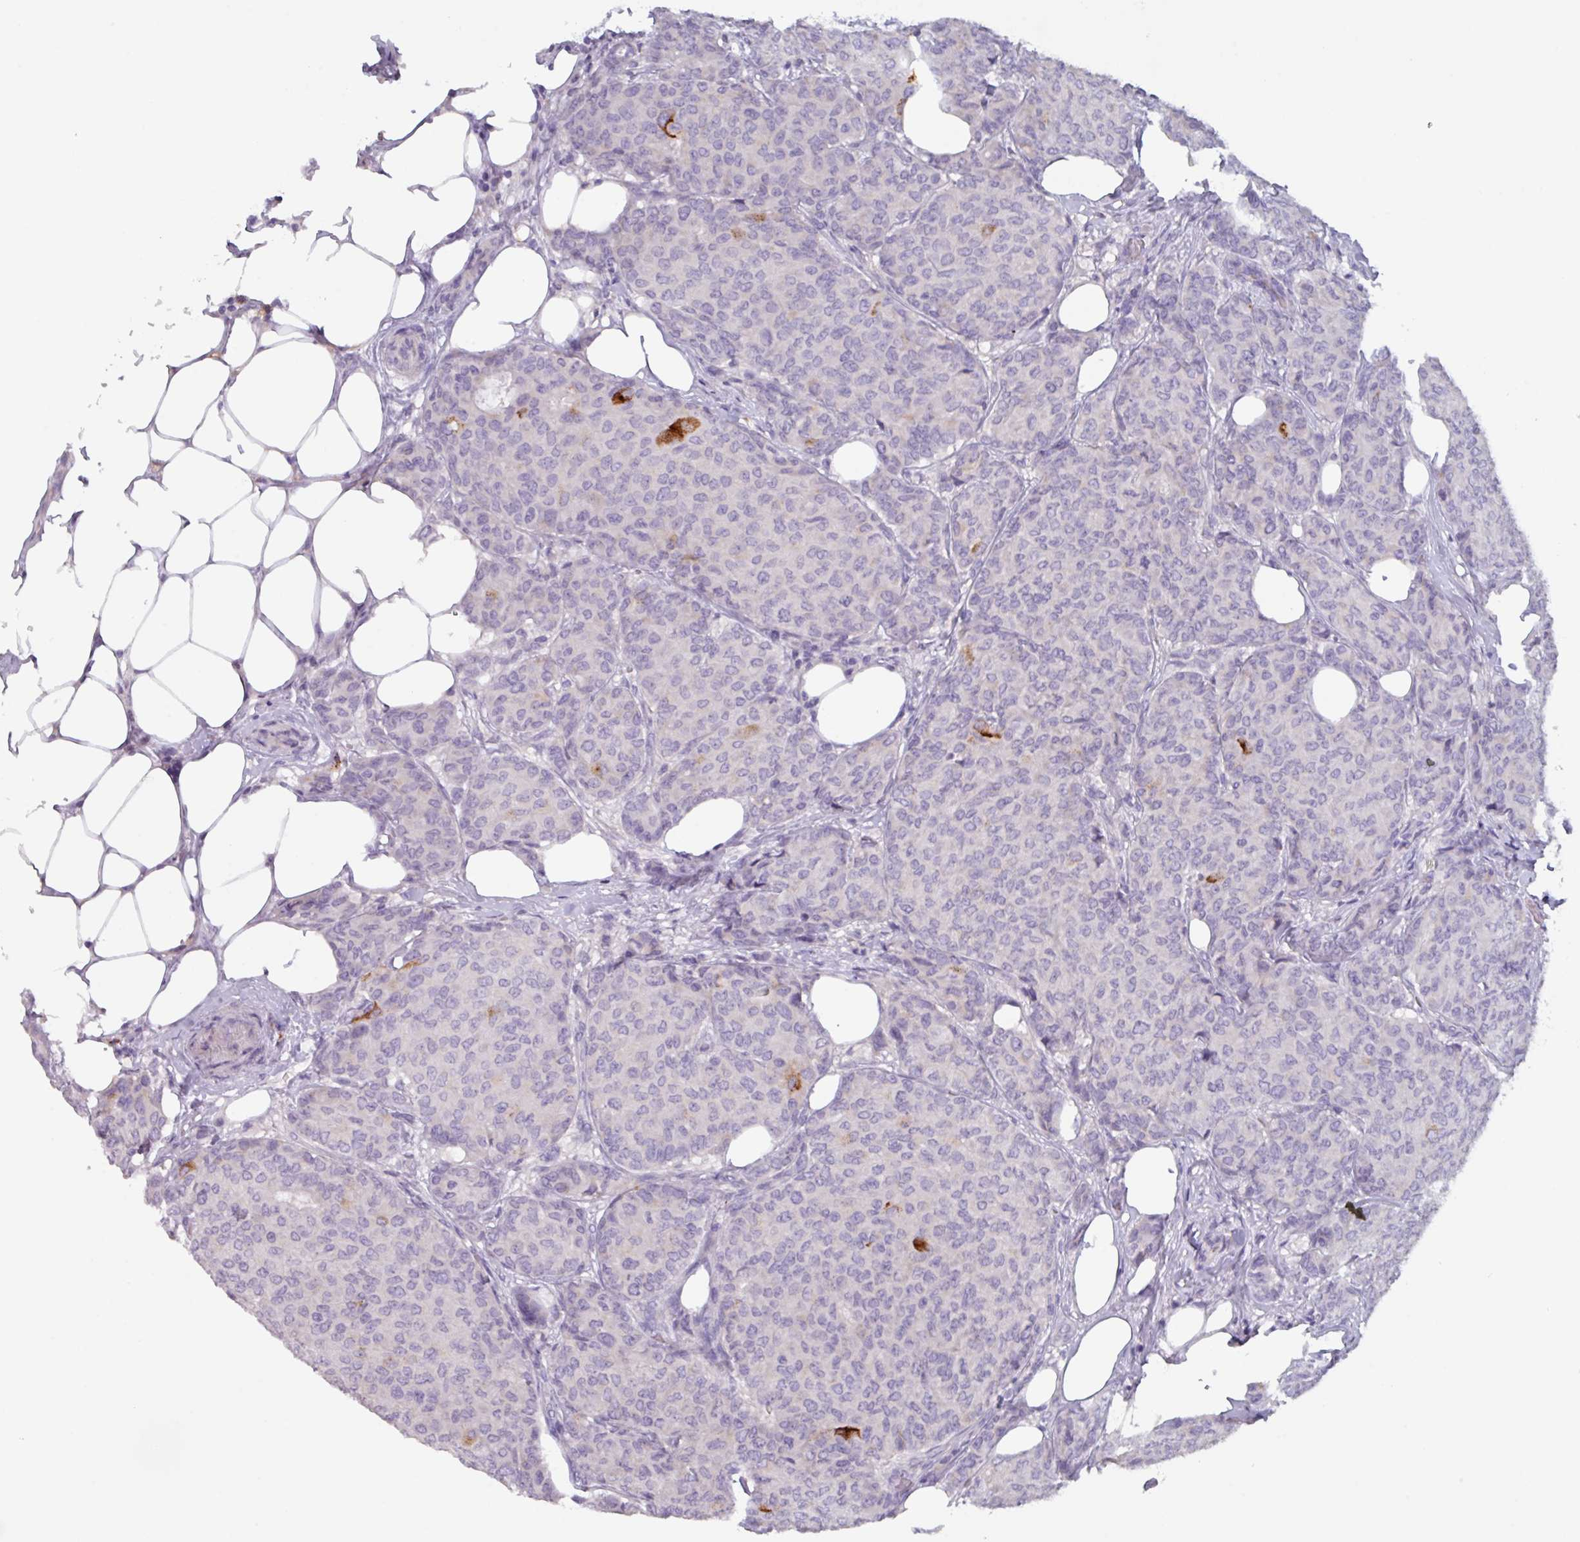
{"staining": {"intensity": "negative", "quantity": "none", "location": "none"}, "tissue": "breast cancer", "cell_type": "Tumor cells", "image_type": "cancer", "snomed": [{"axis": "morphology", "description": "Duct carcinoma"}, {"axis": "topography", "description": "Breast"}], "caption": "DAB immunohistochemical staining of intraductal carcinoma (breast) reveals no significant positivity in tumor cells.", "gene": "OR2T10", "patient": {"sex": "female", "age": 75}}